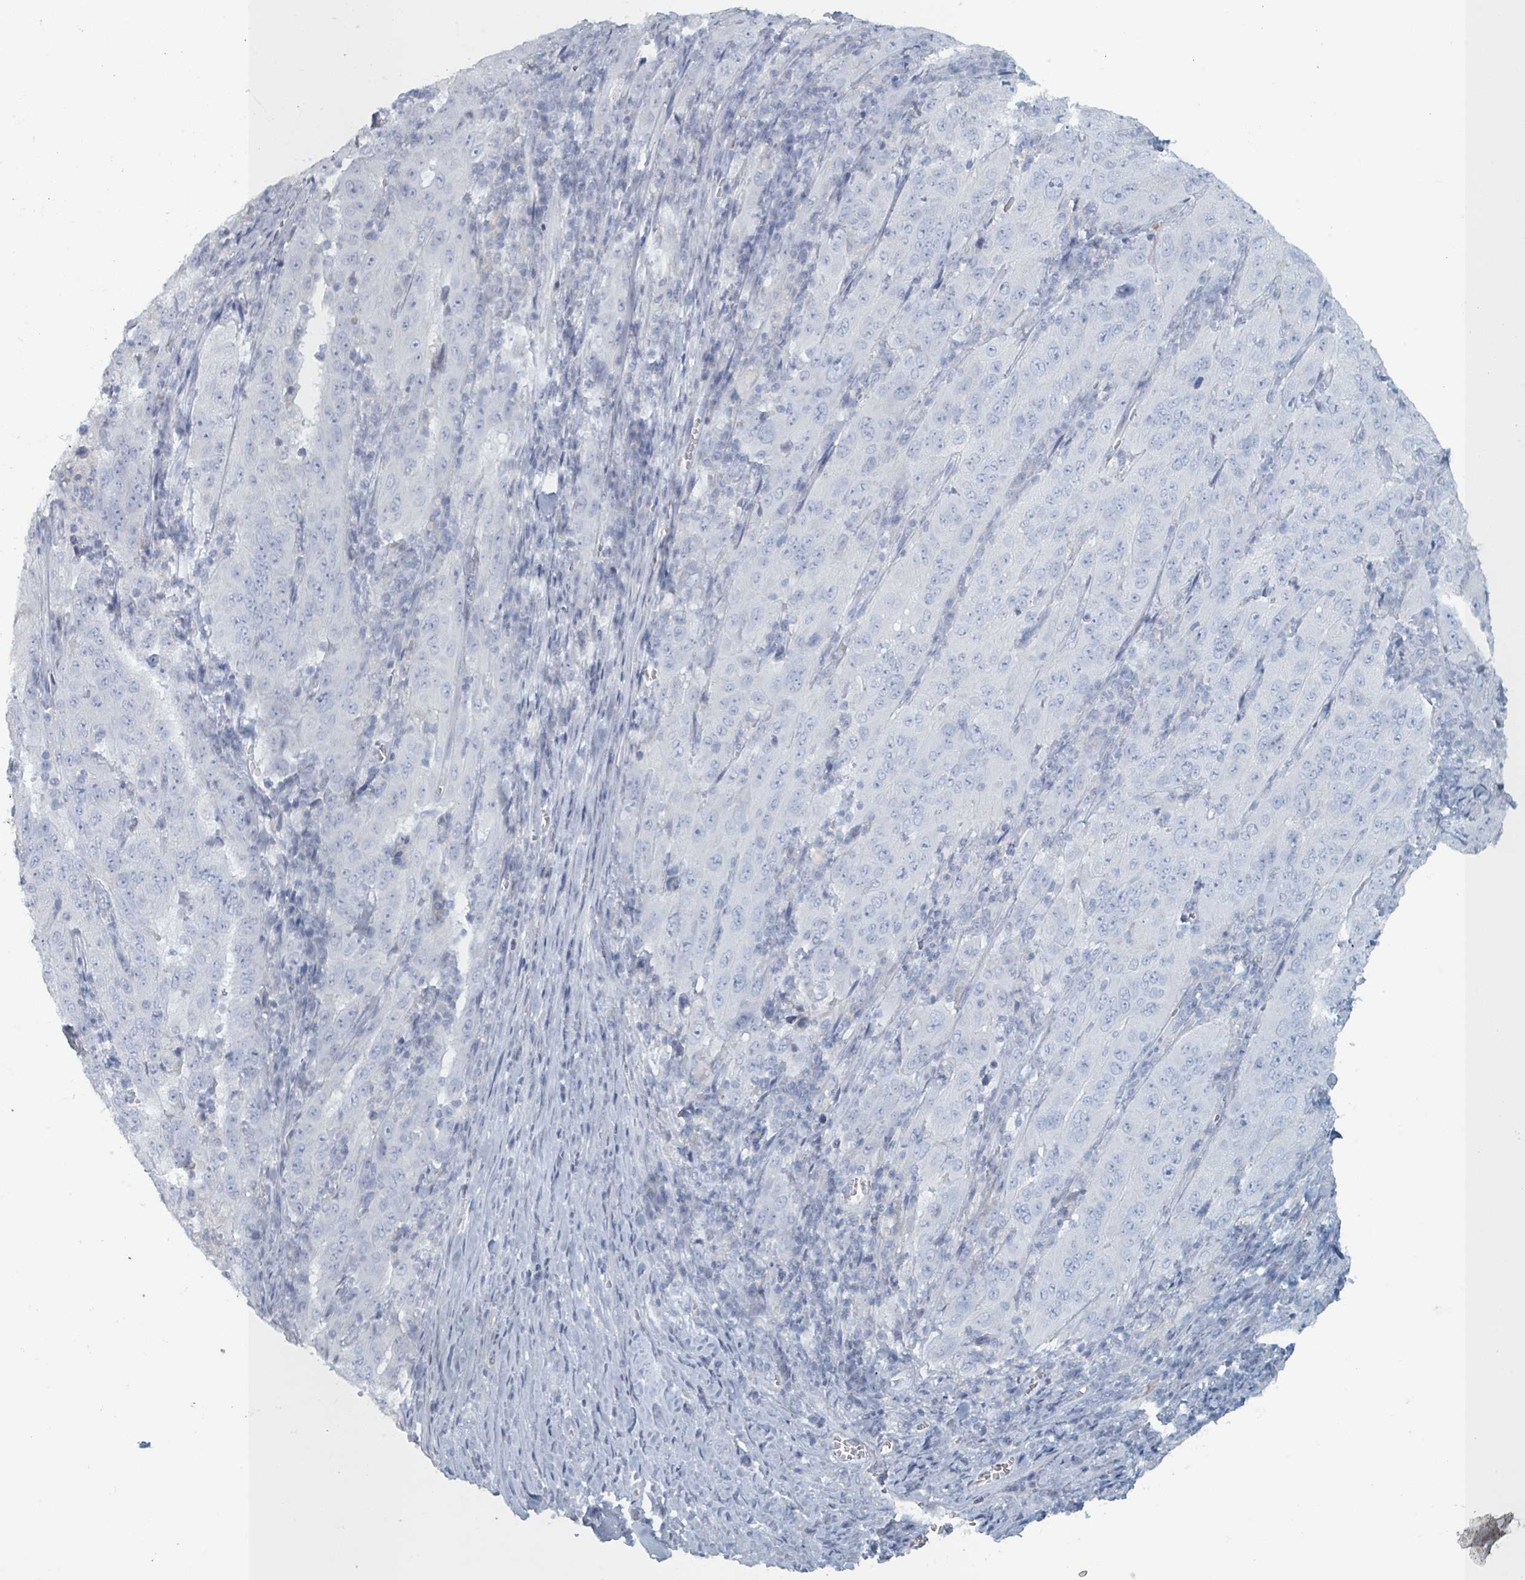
{"staining": {"intensity": "negative", "quantity": "none", "location": "none"}, "tissue": "pancreatic cancer", "cell_type": "Tumor cells", "image_type": "cancer", "snomed": [{"axis": "morphology", "description": "Adenocarcinoma, NOS"}, {"axis": "topography", "description": "Pancreas"}], "caption": "A micrograph of human pancreatic adenocarcinoma is negative for staining in tumor cells.", "gene": "HEATR5A", "patient": {"sex": "male", "age": 63}}